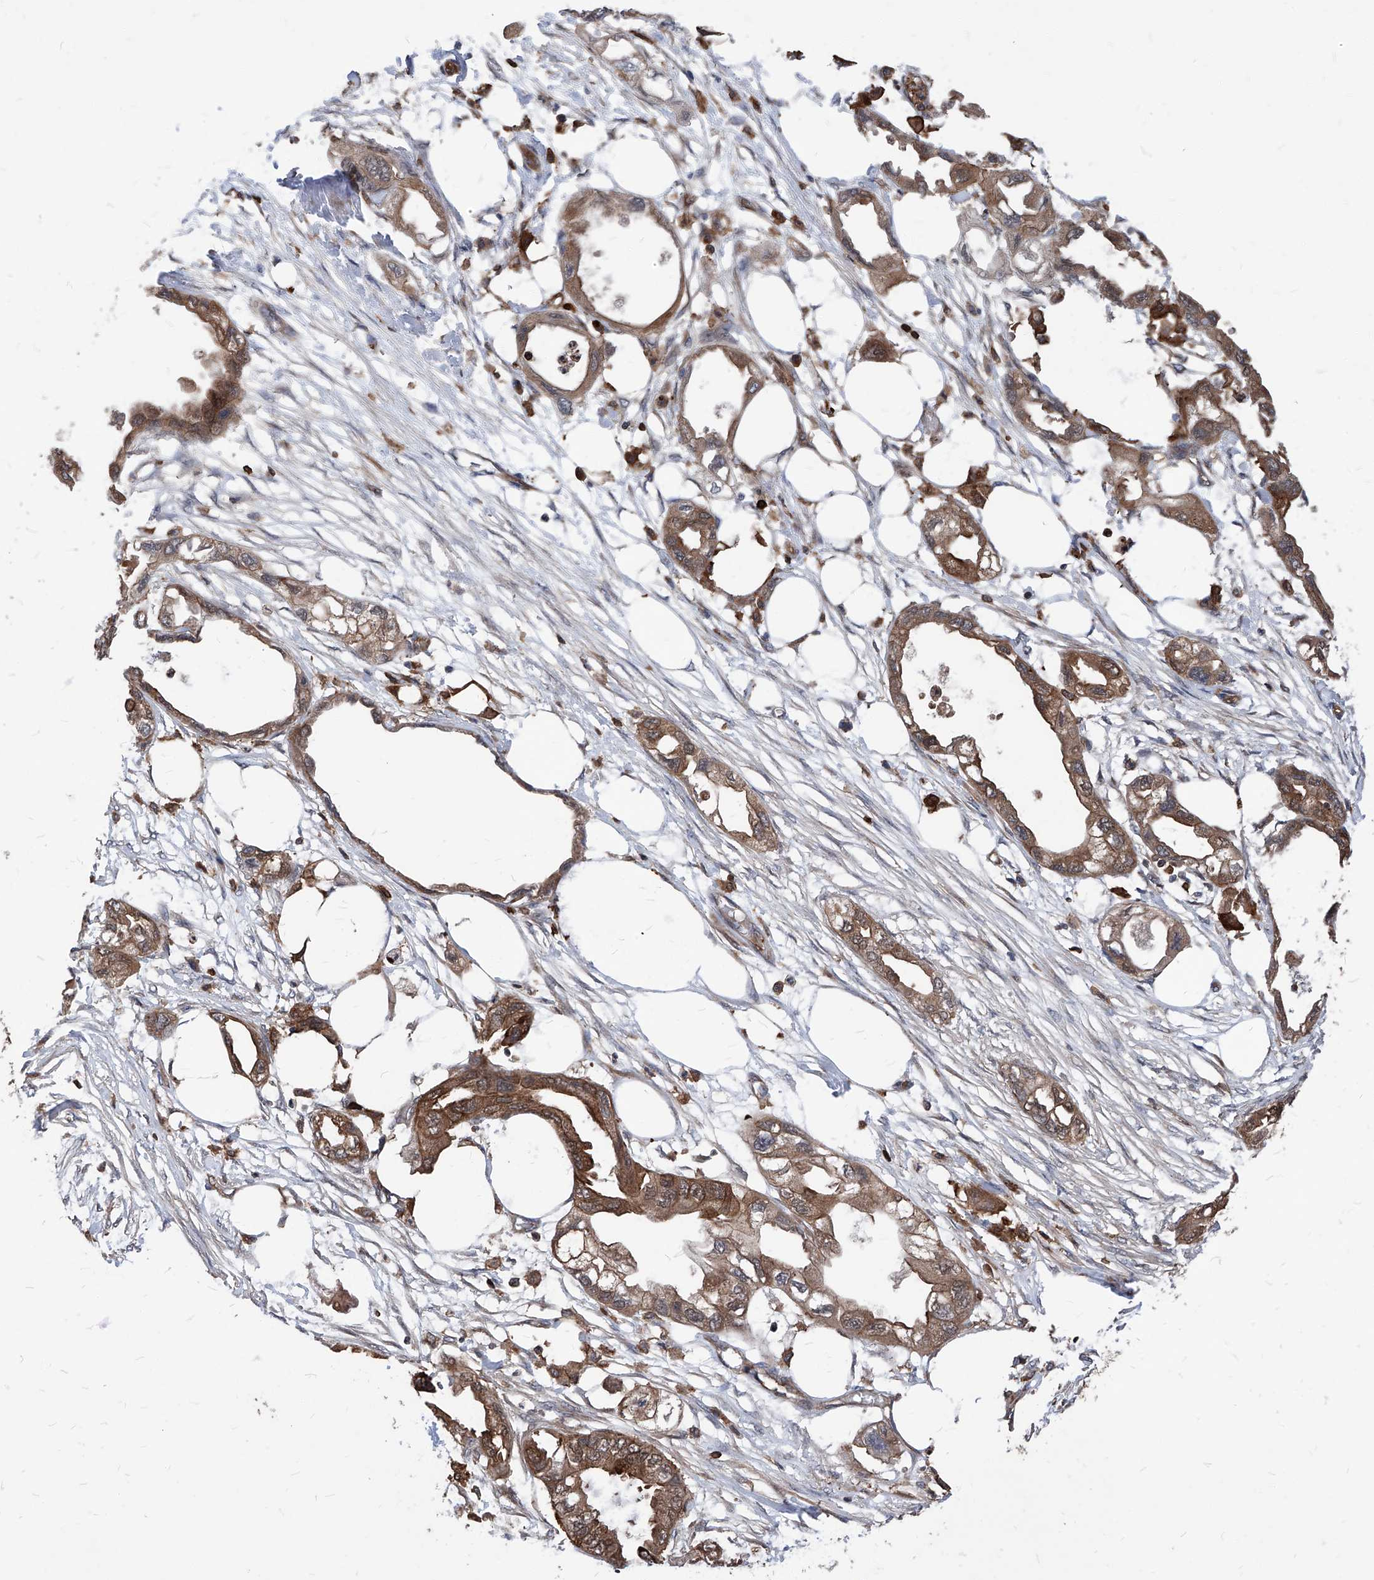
{"staining": {"intensity": "moderate", "quantity": ">75%", "location": "cytoplasmic/membranous"}, "tissue": "endometrial cancer", "cell_type": "Tumor cells", "image_type": "cancer", "snomed": [{"axis": "morphology", "description": "Adenocarcinoma, NOS"}, {"axis": "morphology", "description": "Adenocarcinoma, metastatic, NOS"}, {"axis": "topography", "description": "Adipose tissue"}, {"axis": "topography", "description": "Endometrium"}], "caption": "Tumor cells show medium levels of moderate cytoplasmic/membranous expression in about >75% of cells in metastatic adenocarcinoma (endometrial).", "gene": "ABRACL", "patient": {"sex": "female", "age": 67}}